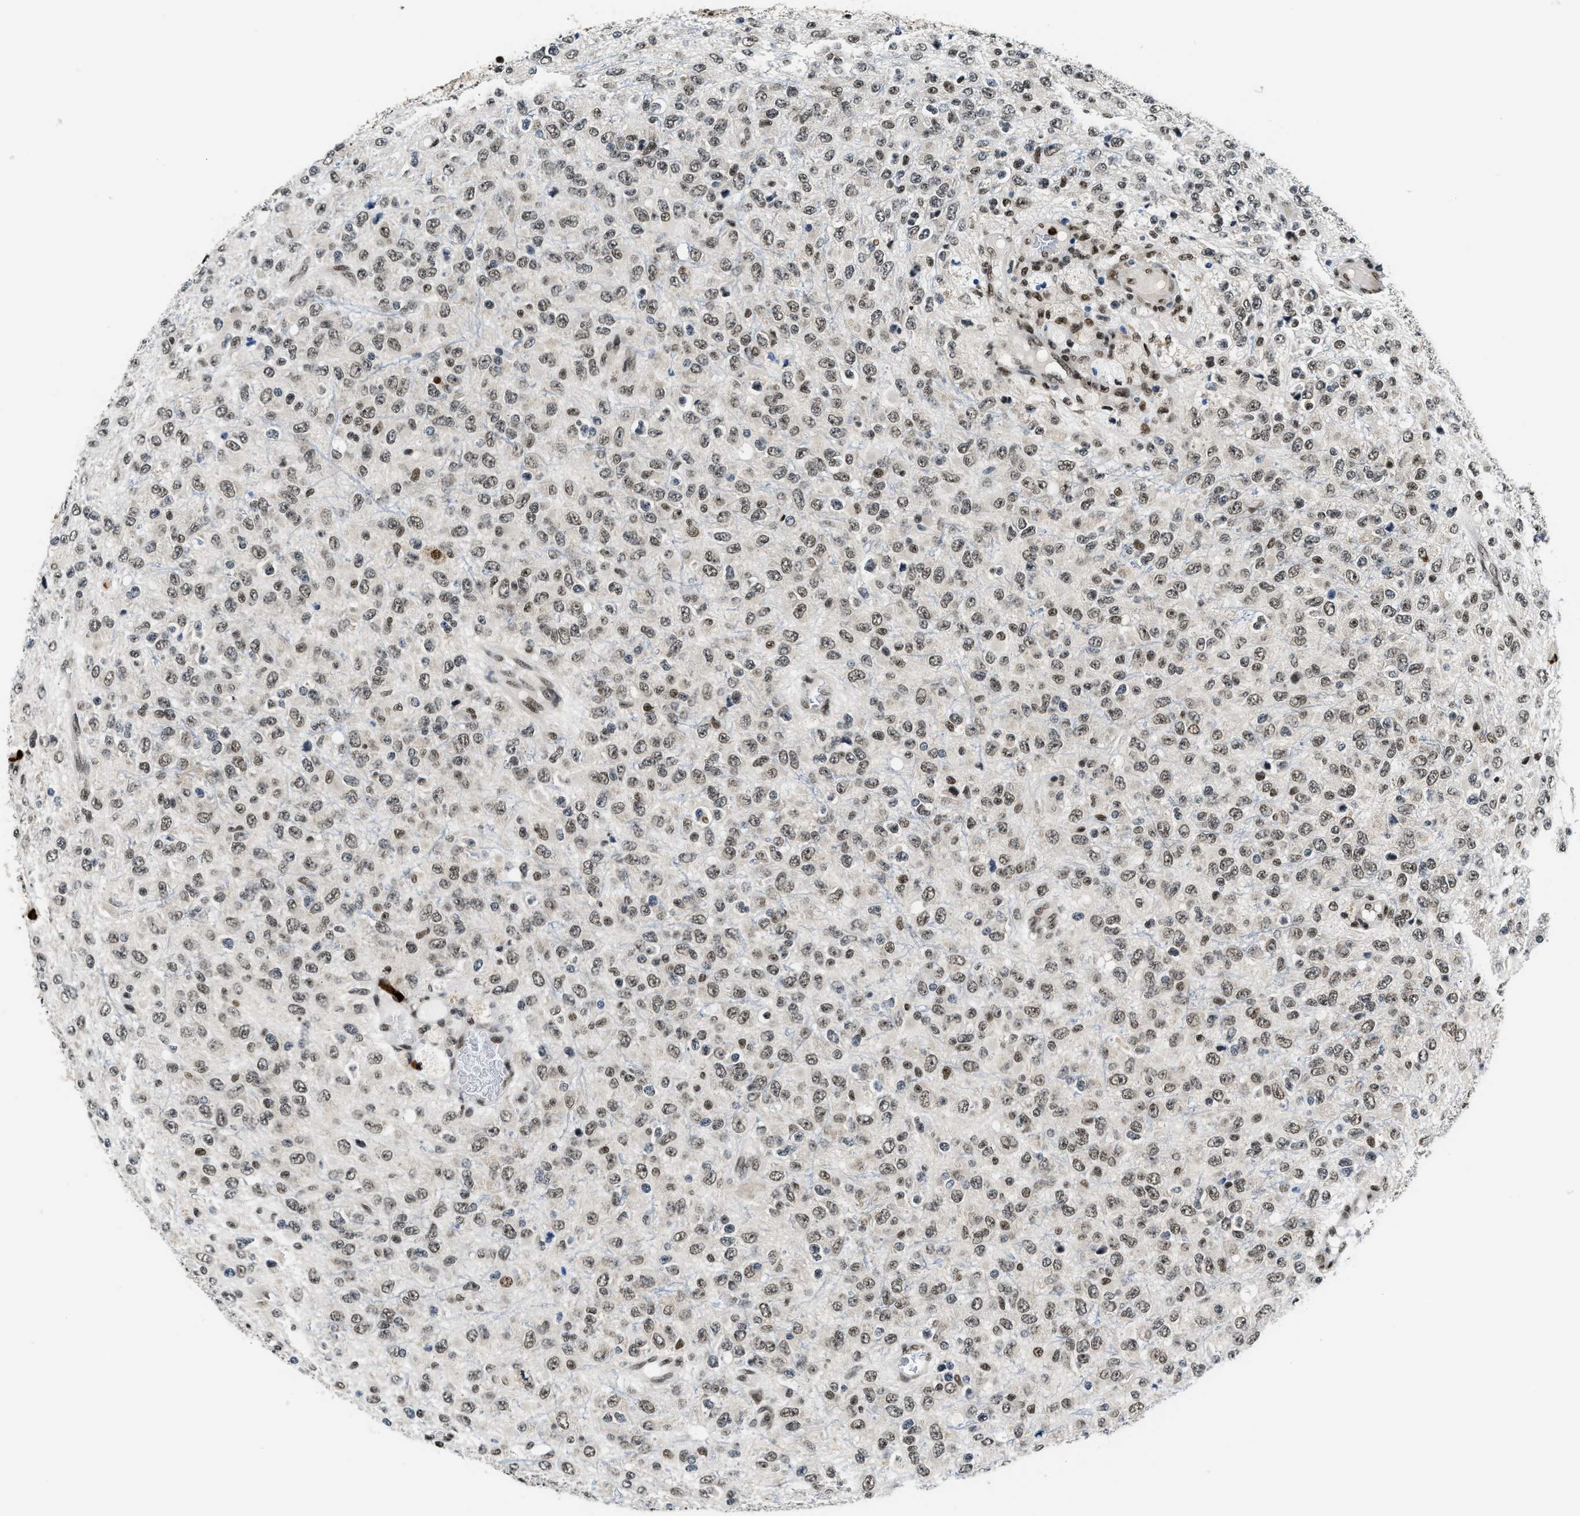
{"staining": {"intensity": "weak", "quantity": ">75%", "location": "nuclear"}, "tissue": "glioma", "cell_type": "Tumor cells", "image_type": "cancer", "snomed": [{"axis": "morphology", "description": "Glioma, malignant, High grade"}, {"axis": "topography", "description": "pancreas cauda"}], "caption": "A brown stain labels weak nuclear staining of a protein in human glioma tumor cells.", "gene": "CCNDBP1", "patient": {"sex": "male", "age": 60}}